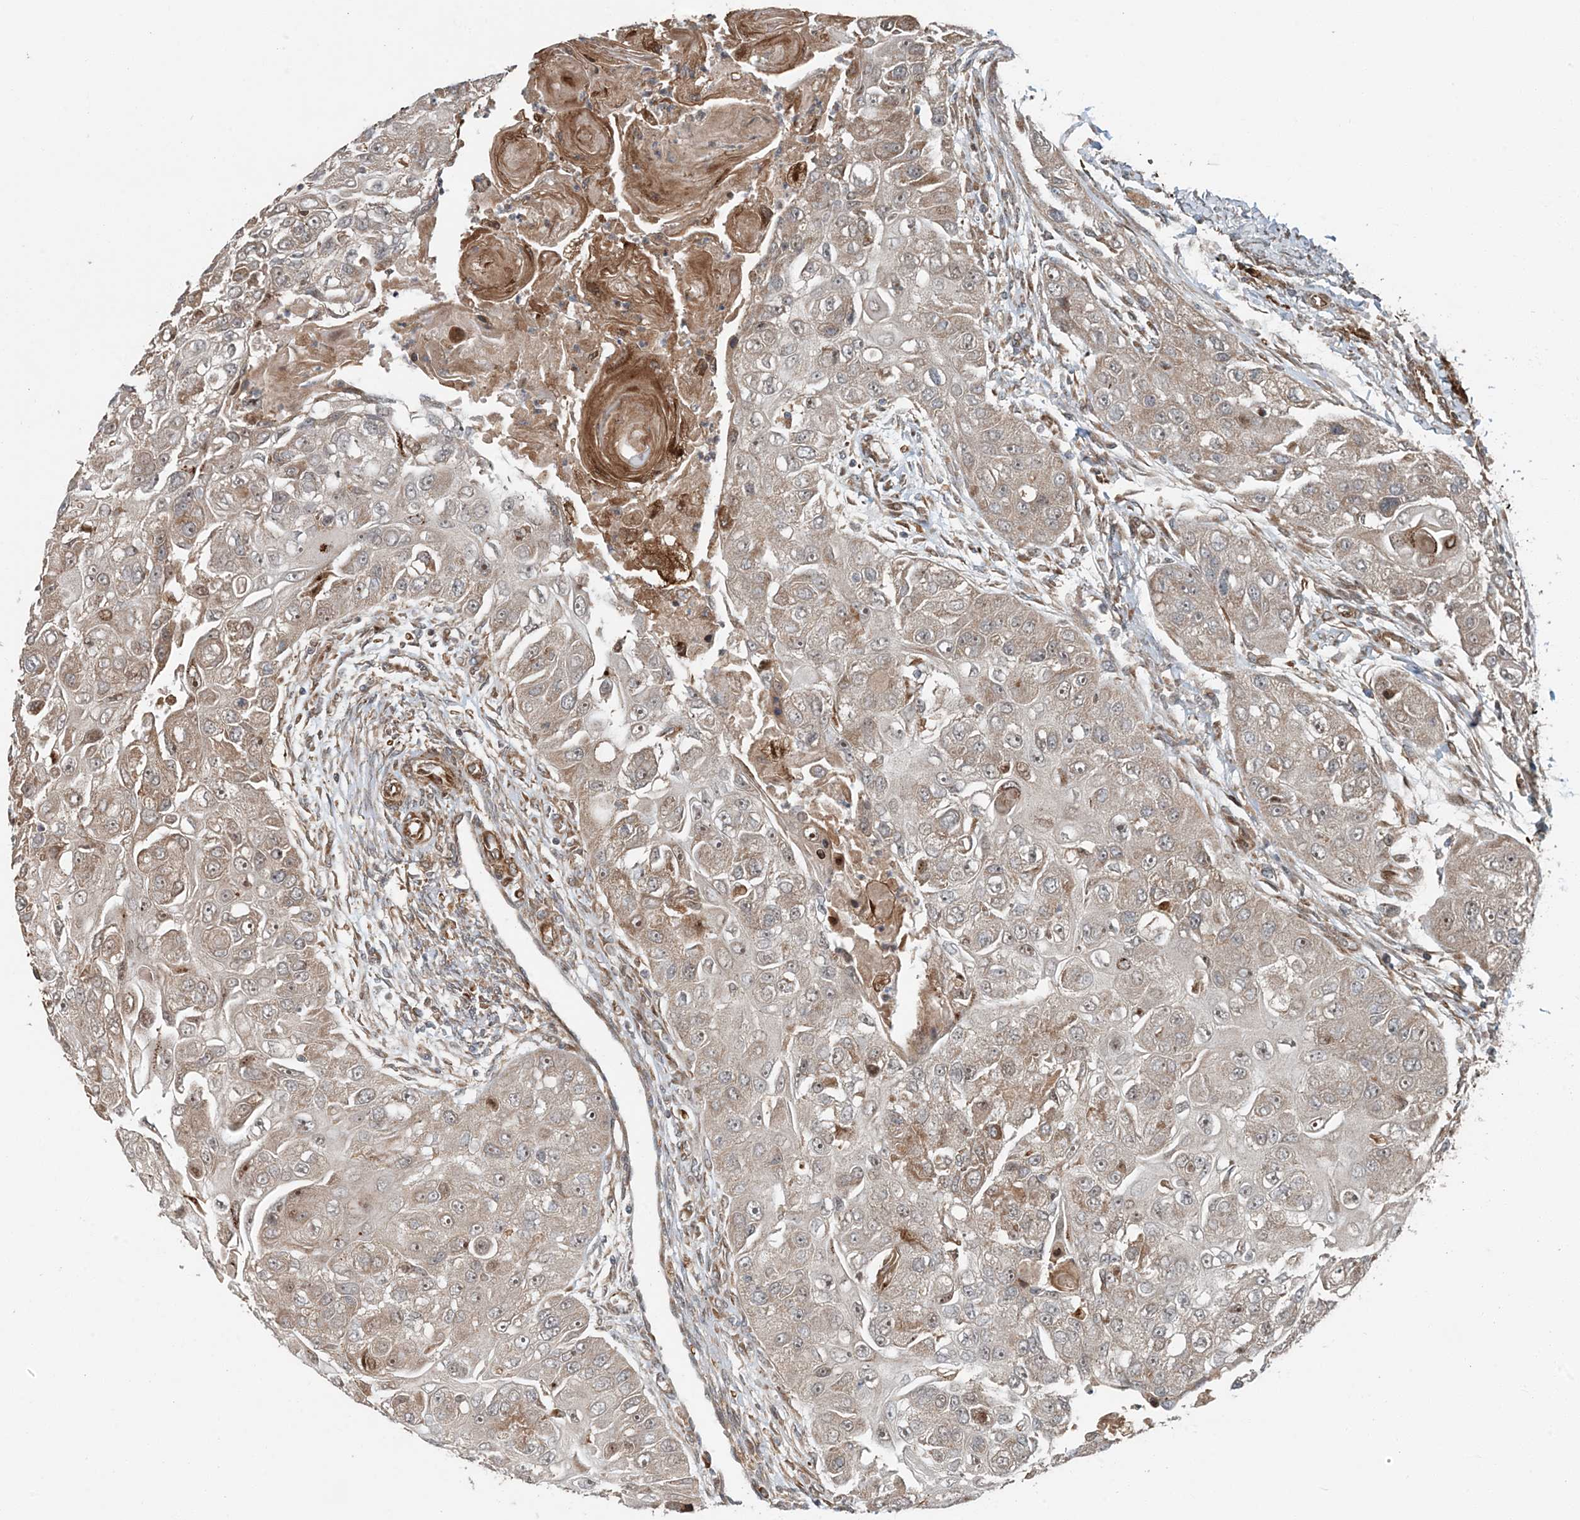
{"staining": {"intensity": "weak", "quantity": "25%-75%", "location": "cytoplasmic/membranous"}, "tissue": "head and neck cancer", "cell_type": "Tumor cells", "image_type": "cancer", "snomed": [{"axis": "morphology", "description": "Normal tissue, NOS"}, {"axis": "morphology", "description": "Squamous cell carcinoma, NOS"}, {"axis": "topography", "description": "Skeletal muscle"}, {"axis": "topography", "description": "Head-Neck"}], "caption": "Human head and neck squamous cell carcinoma stained with a brown dye shows weak cytoplasmic/membranous positive positivity in about 25%-75% of tumor cells.", "gene": "EDEM2", "patient": {"sex": "male", "age": 51}}